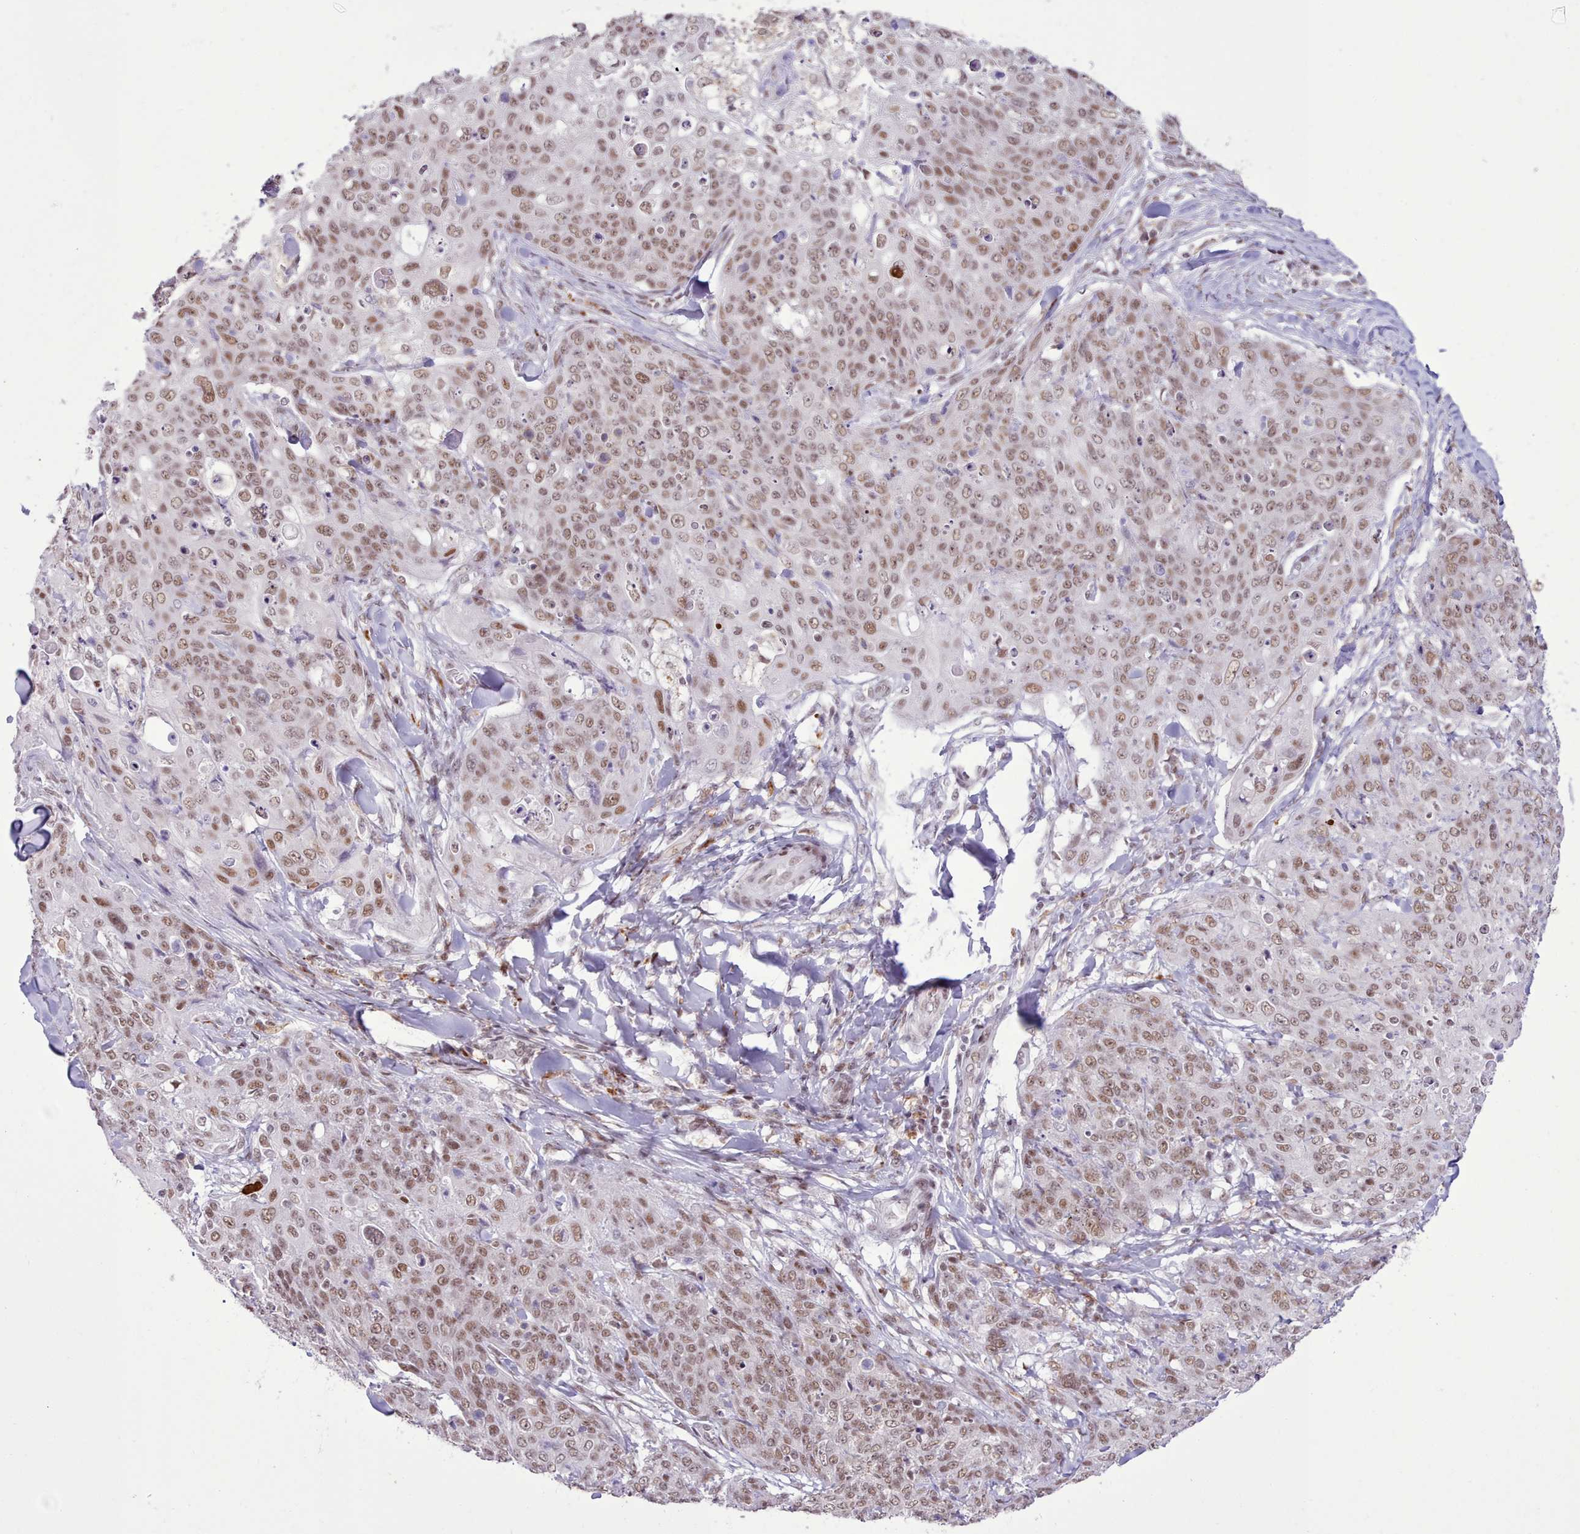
{"staining": {"intensity": "moderate", "quantity": ">75%", "location": "nuclear"}, "tissue": "skin cancer", "cell_type": "Tumor cells", "image_type": "cancer", "snomed": [{"axis": "morphology", "description": "Squamous cell carcinoma, NOS"}, {"axis": "topography", "description": "Skin"}, {"axis": "topography", "description": "Vulva"}], "caption": "Immunohistochemistry (IHC) histopathology image of neoplastic tissue: human skin cancer stained using immunohistochemistry (IHC) displays medium levels of moderate protein expression localized specifically in the nuclear of tumor cells, appearing as a nuclear brown color.", "gene": "TAF15", "patient": {"sex": "female", "age": 85}}